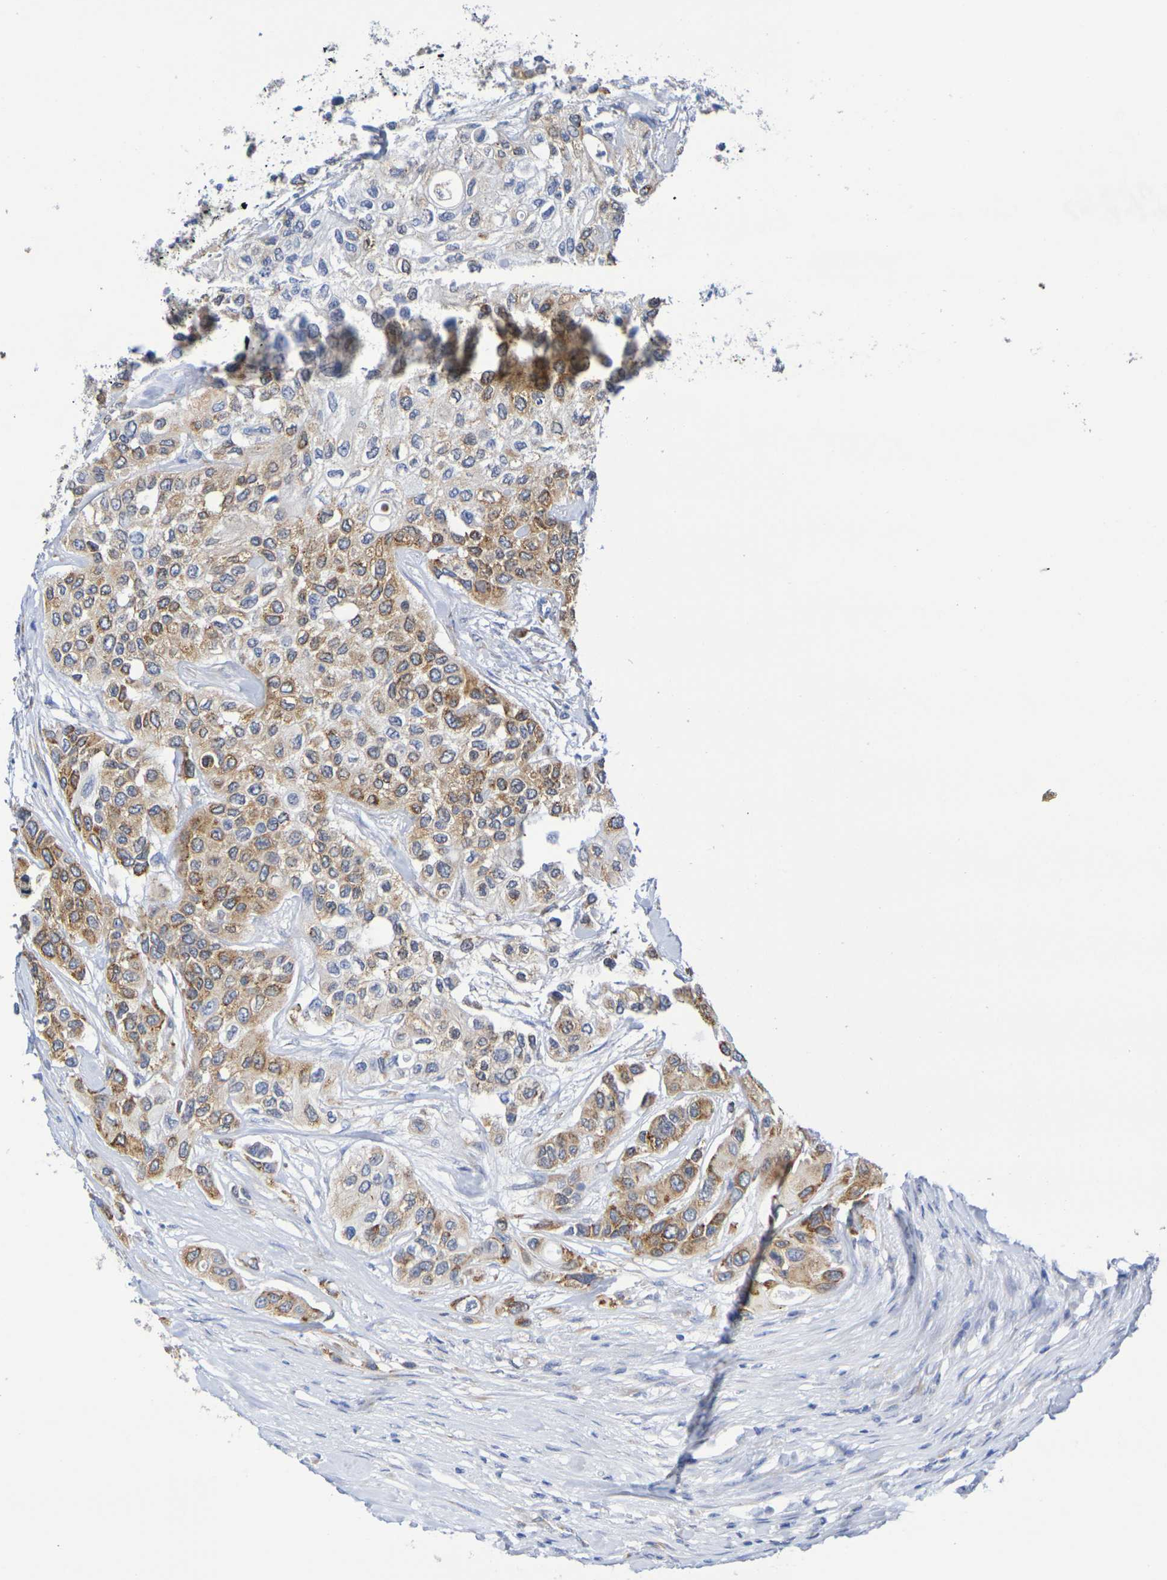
{"staining": {"intensity": "moderate", "quantity": "25%-75%", "location": "cytoplasmic/membranous"}, "tissue": "urothelial cancer", "cell_type": "Tumor cells", "image_type": "cancer", "snomed": [{"axis": "morphology", "description": "Urothelial carcinoma, High grade"}, {"axis": "topography", "description": "Urinary bladder"}], "caption": "This is an image of IHC staining of high-grade urothelial carcinoma, which shows moderate positivity in the cytoplasmic/membranous of tumor cells.", "gene": "TMCC3", "patient": {"sex": "female", "age": 56}}